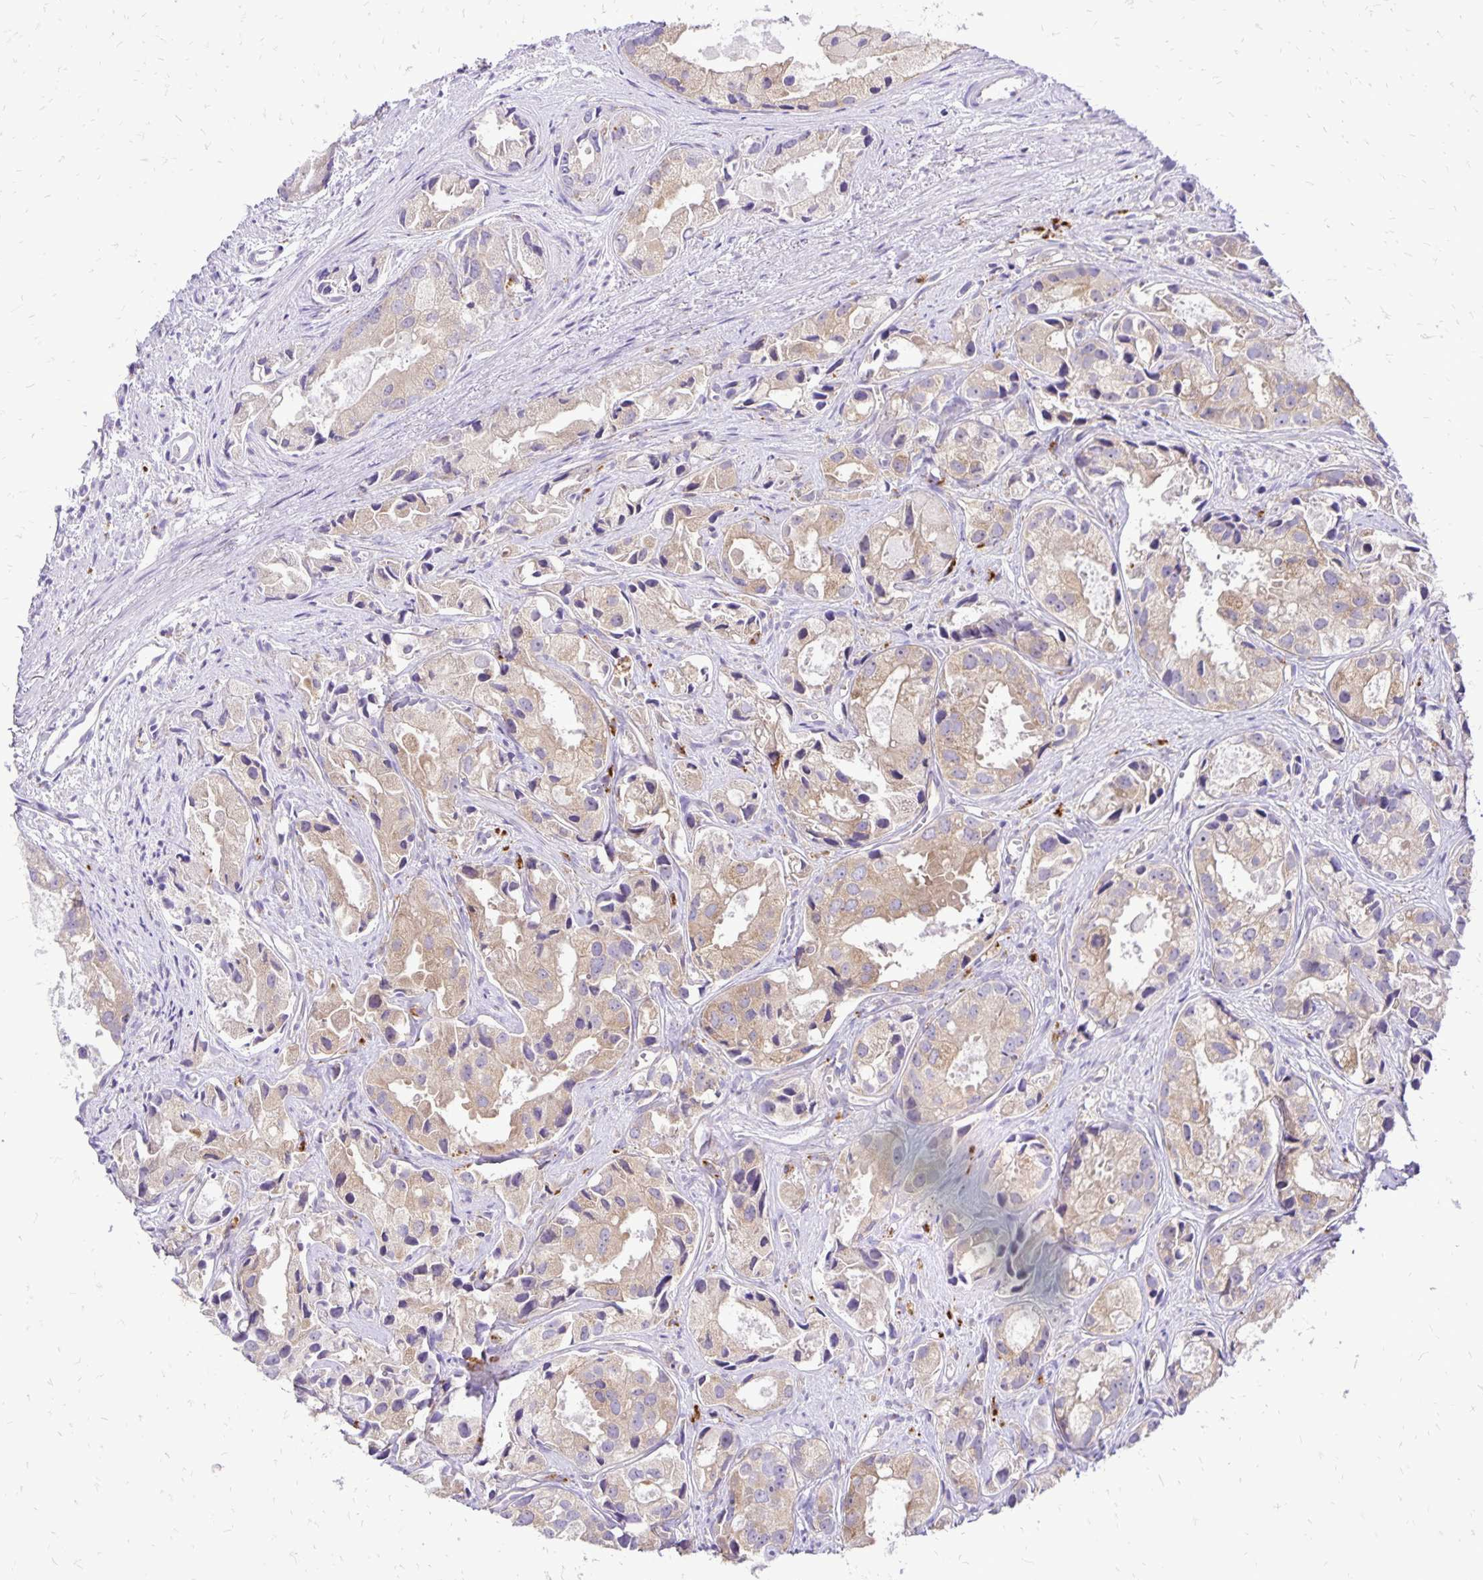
{"staining": {"intensity": "weak", "quantity": ">75%", "location": "cytoplasmic/membranous"}, "tissue": "prostate cancer", "cell_type": "Tumor cells", "image_type": "cancer", "snomed": [{"axis": "morphology", "description": "Adenocarcinoma, High grade"}, {"axis": "topography", "description": "Prostate"}], "caption": "Immunohistochemical staining of high-grade adenocarcinoma (prostate) demonstrates low levels of weak cytoplasmic/membranous protein staining in approximately >75% of tumor cells.", "gene": "EIF5A", "patient": {"sex": "male", "age": 84}}